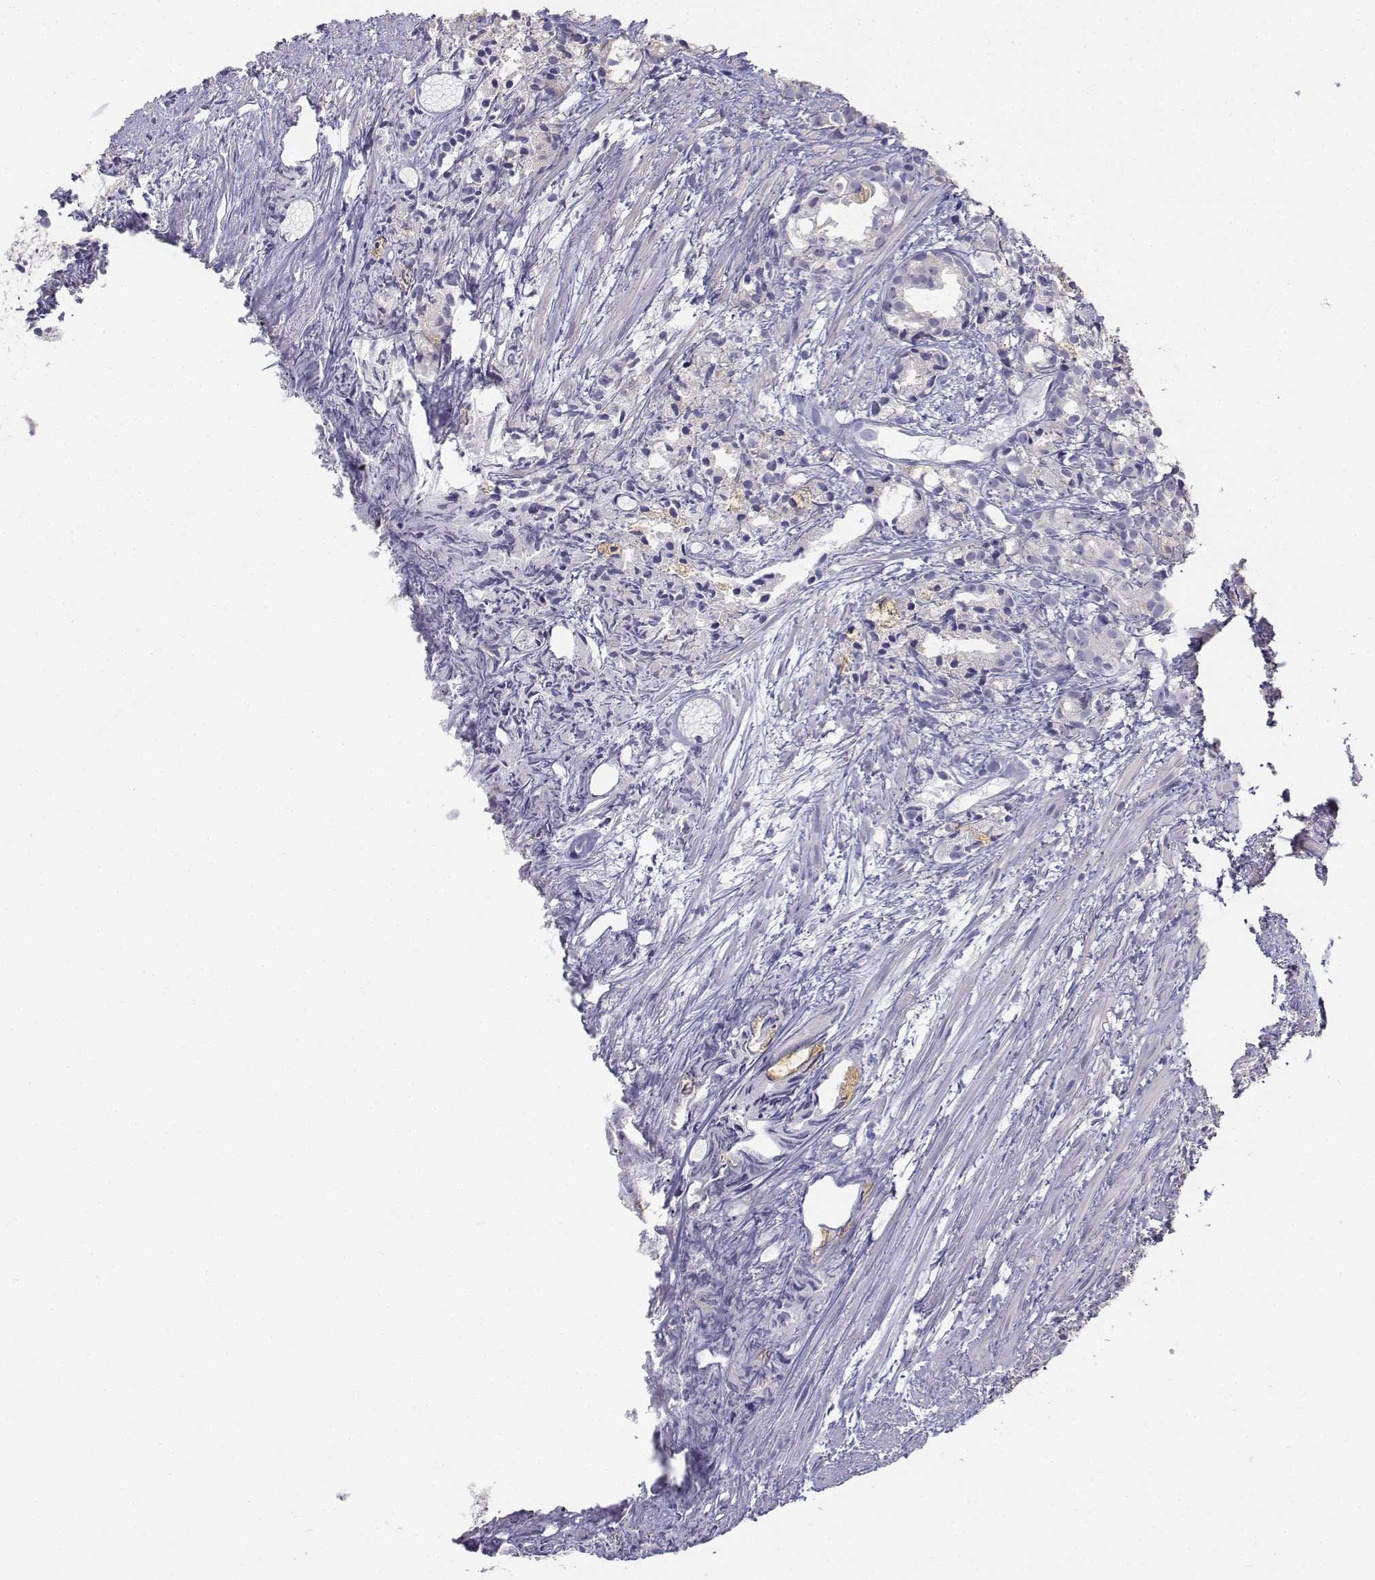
{"staining": {"intensity": "negative", "quantity": "none", "location": "none"}, "tissue": "prostate cancer", "cell_type": "Tumor cells", "image_type": "cancer", "snomed": [{"axis": "morphology", "description": "Adenocarcinoma, High grade"}, {"axis": "topography", "description": "Prostate"}], "caption": "A micrograph of adenocarcinoma (high-grade) (prostate) stained for a protein exhibits no brown staining in tumor cells.", "gene": "LGSN", "patient": {"sex": "male", "age": 79}}